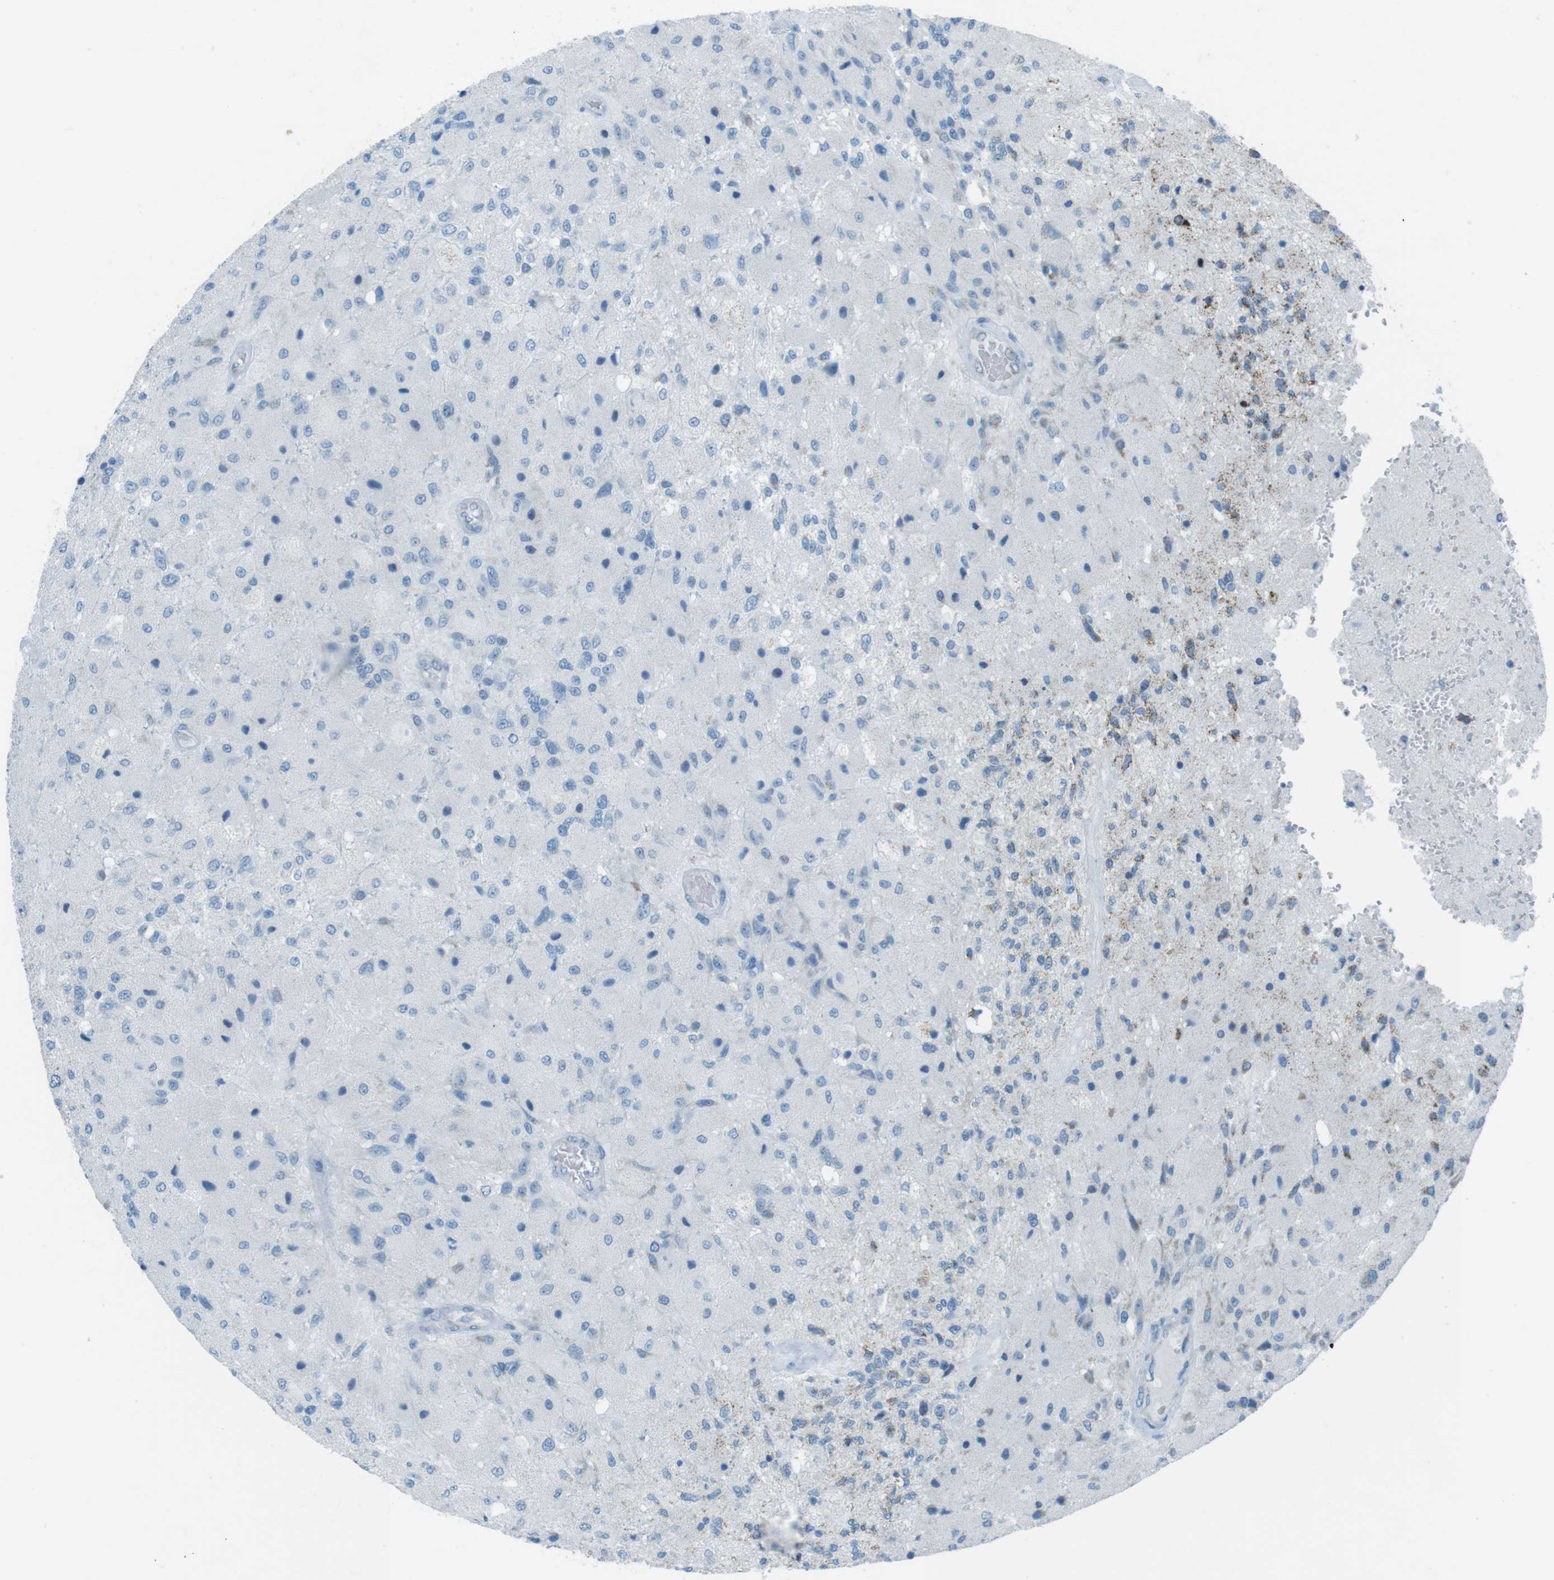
{"staining": {"intensity": "negative", "quantity": "none", "location": "none"}, "tissue": "glioma", "cell_type": "Tumor cells", "image_type": "cancer", "snomed": [{"axis": "morphology", "description": "Normal tissue, NOS"}, {"axis": "morphology", "description": "Glioma, malignant, High grade"}, {"axis": "topography", "description": "Cerebral cortex"}], "caption": "A high-resolution micrograph shows immunohistochemistry staining of malignant glioma (high-grade), which shows no significant staining in tumor cells.", "gene": "DNAJA3", "patient": {"sex": "male", "age": 77}}